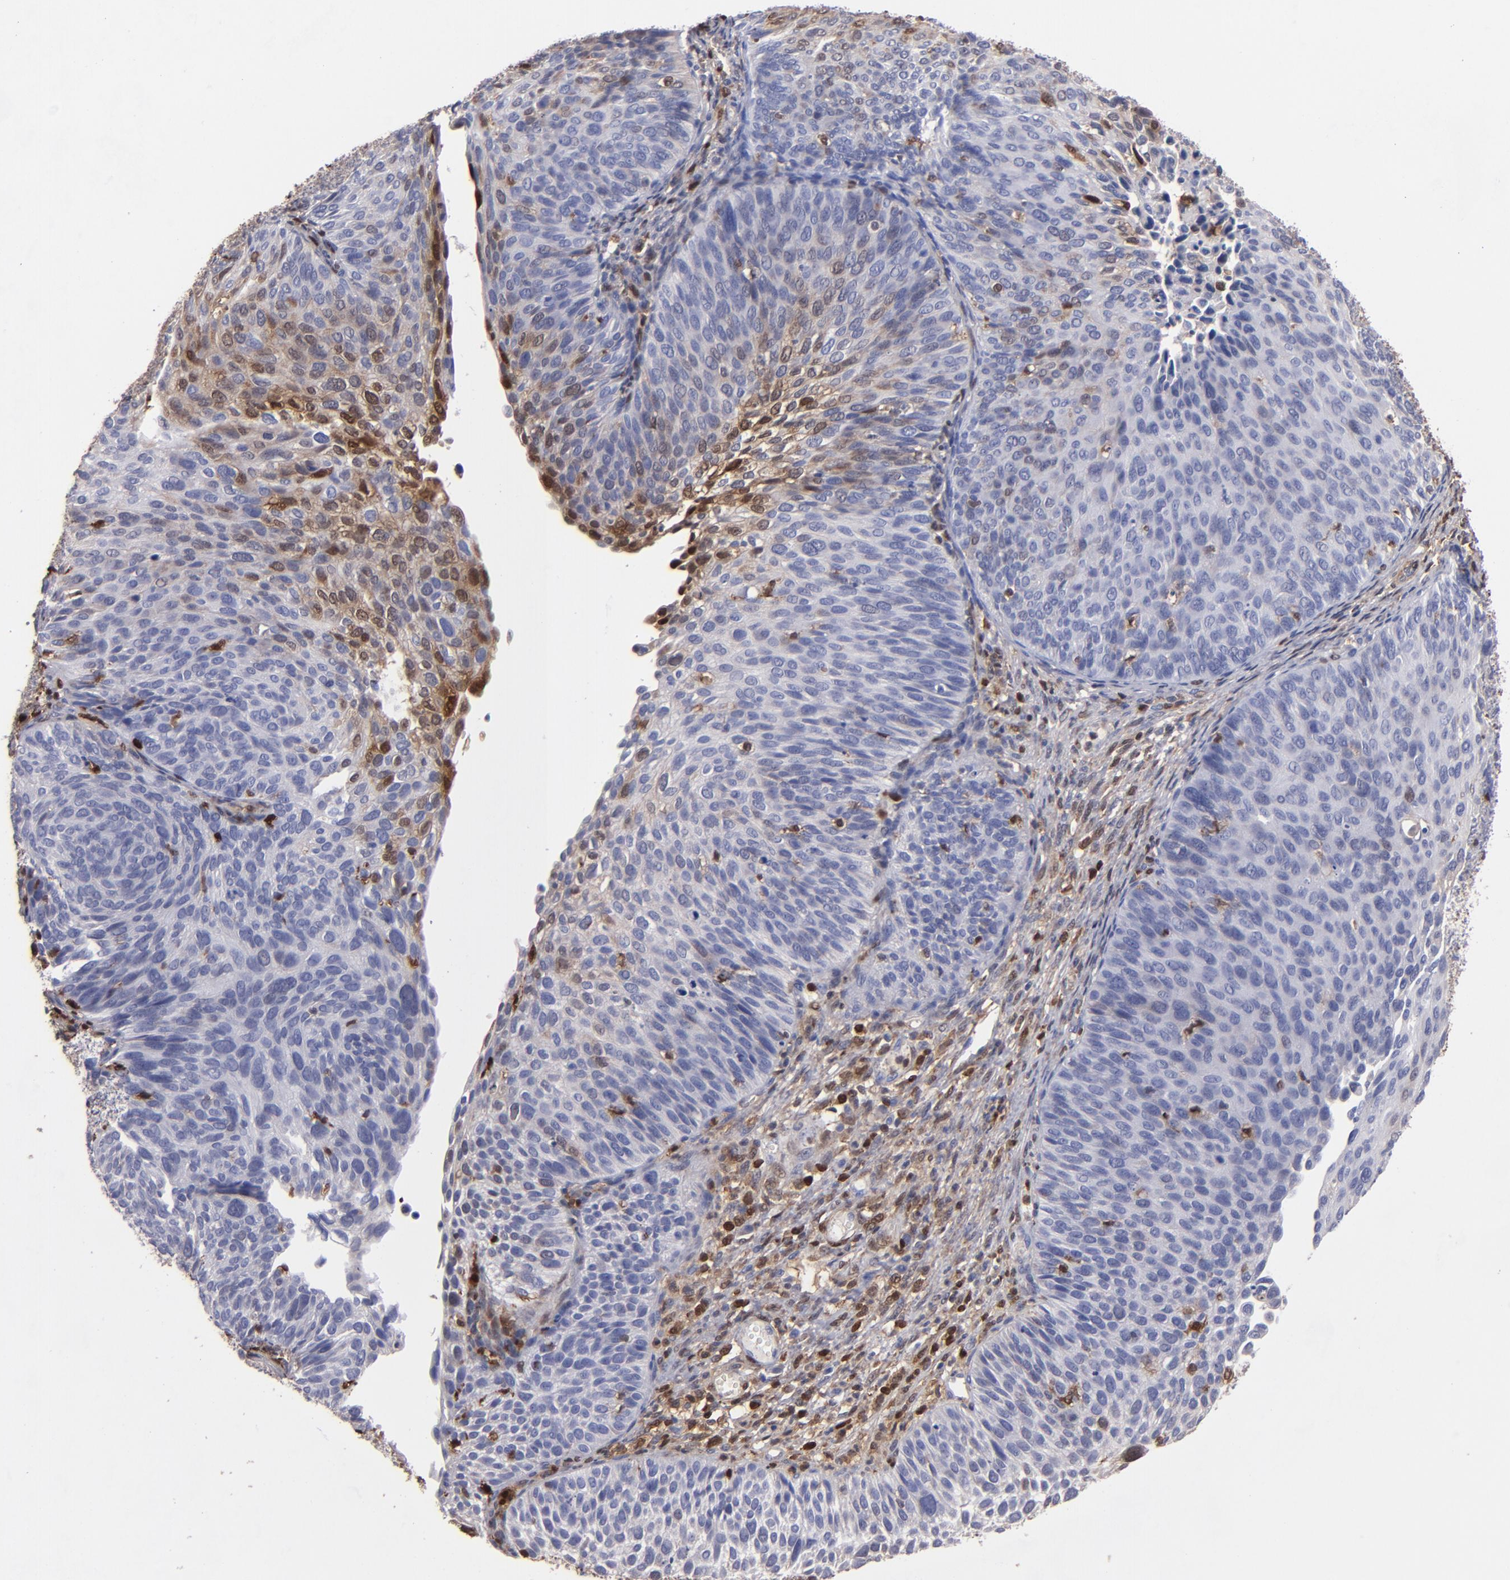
{"staining": {"intensity": "weak", "quantity": "<25%", "location": "cytoplasmic/membranous,nuclear"}, "tissue": "cervical cancer", "cell_type": "Tumor cells", "image_type": "cancer", "snomed": [{"axis": "morphology", "description": "Squamous cell carcinoma, NOS"}, {"axis": "topography", "description": "Cervix"}], "caption": "Tumor cells are negative for brown protein staining in squamous cell carcinoma (cervical).", "gene": "S100A4", "patient": {"sex": "female", "age": 36}}